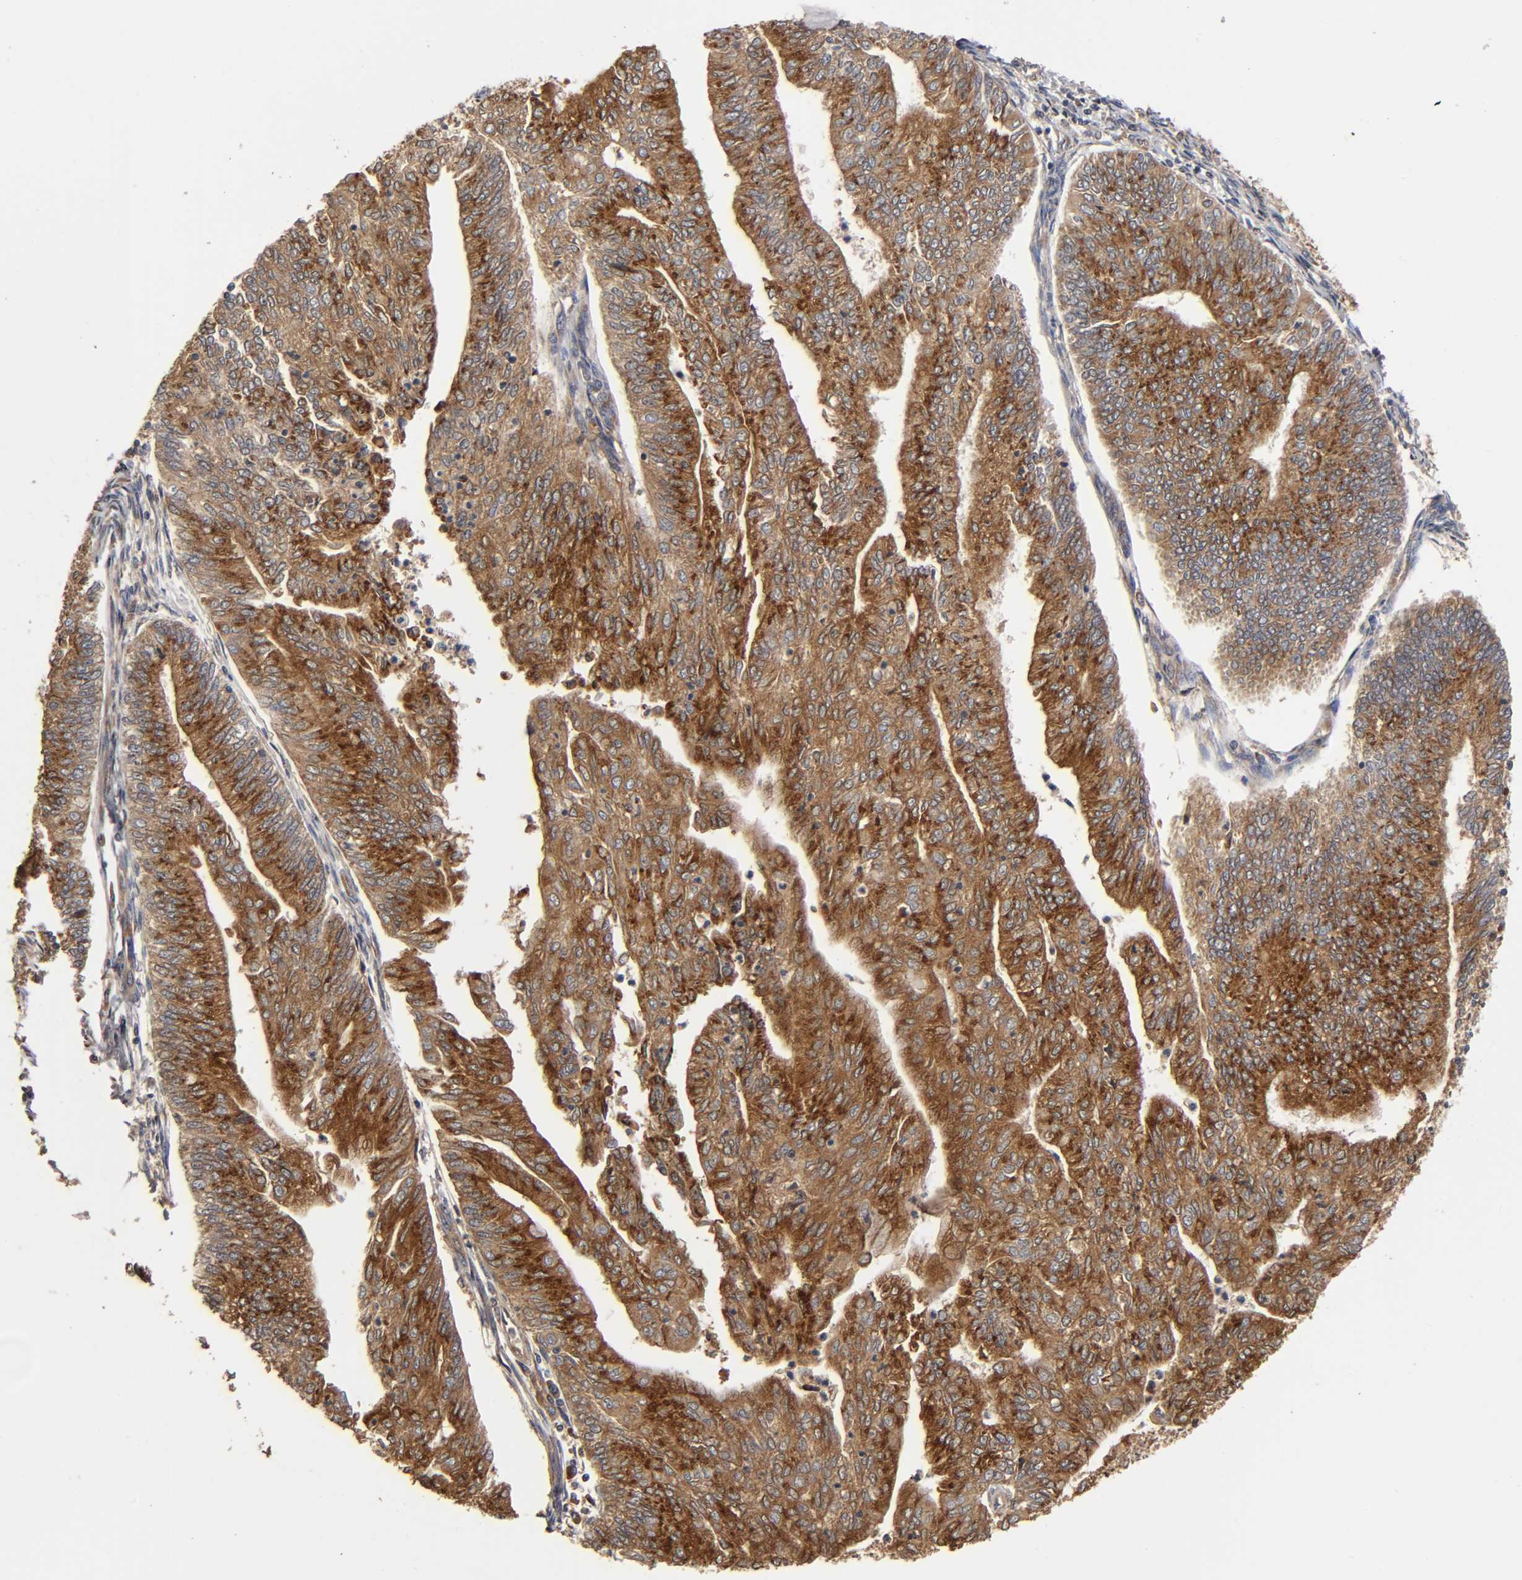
{"staining": {"intensity": "strong", "quantity": ">75%", "location": "cytoplasmic/membranous"}, "tissue": "endometrial cancer", "cell_type": "Tumor cells", "image_type": "cancer", "snomed": [{"axis": "morphology", "description": "Adenocarcinoma, NOS"}, {"axis": "topography", "description": "Endometrium"}], "caption": "Endometrial cancer (adenocarcinoma) was stained to show a protein in brown. There is high levels of strong cytoplasmic/membranous positivity in approximately >75% of tumor cells. Using DAB (brown) and hematoxylin (blue) stains, captured at high magnification using brightfield microscopy.", "gene": "GNPTG", "patient": {"sex": "female", "age": 59}}